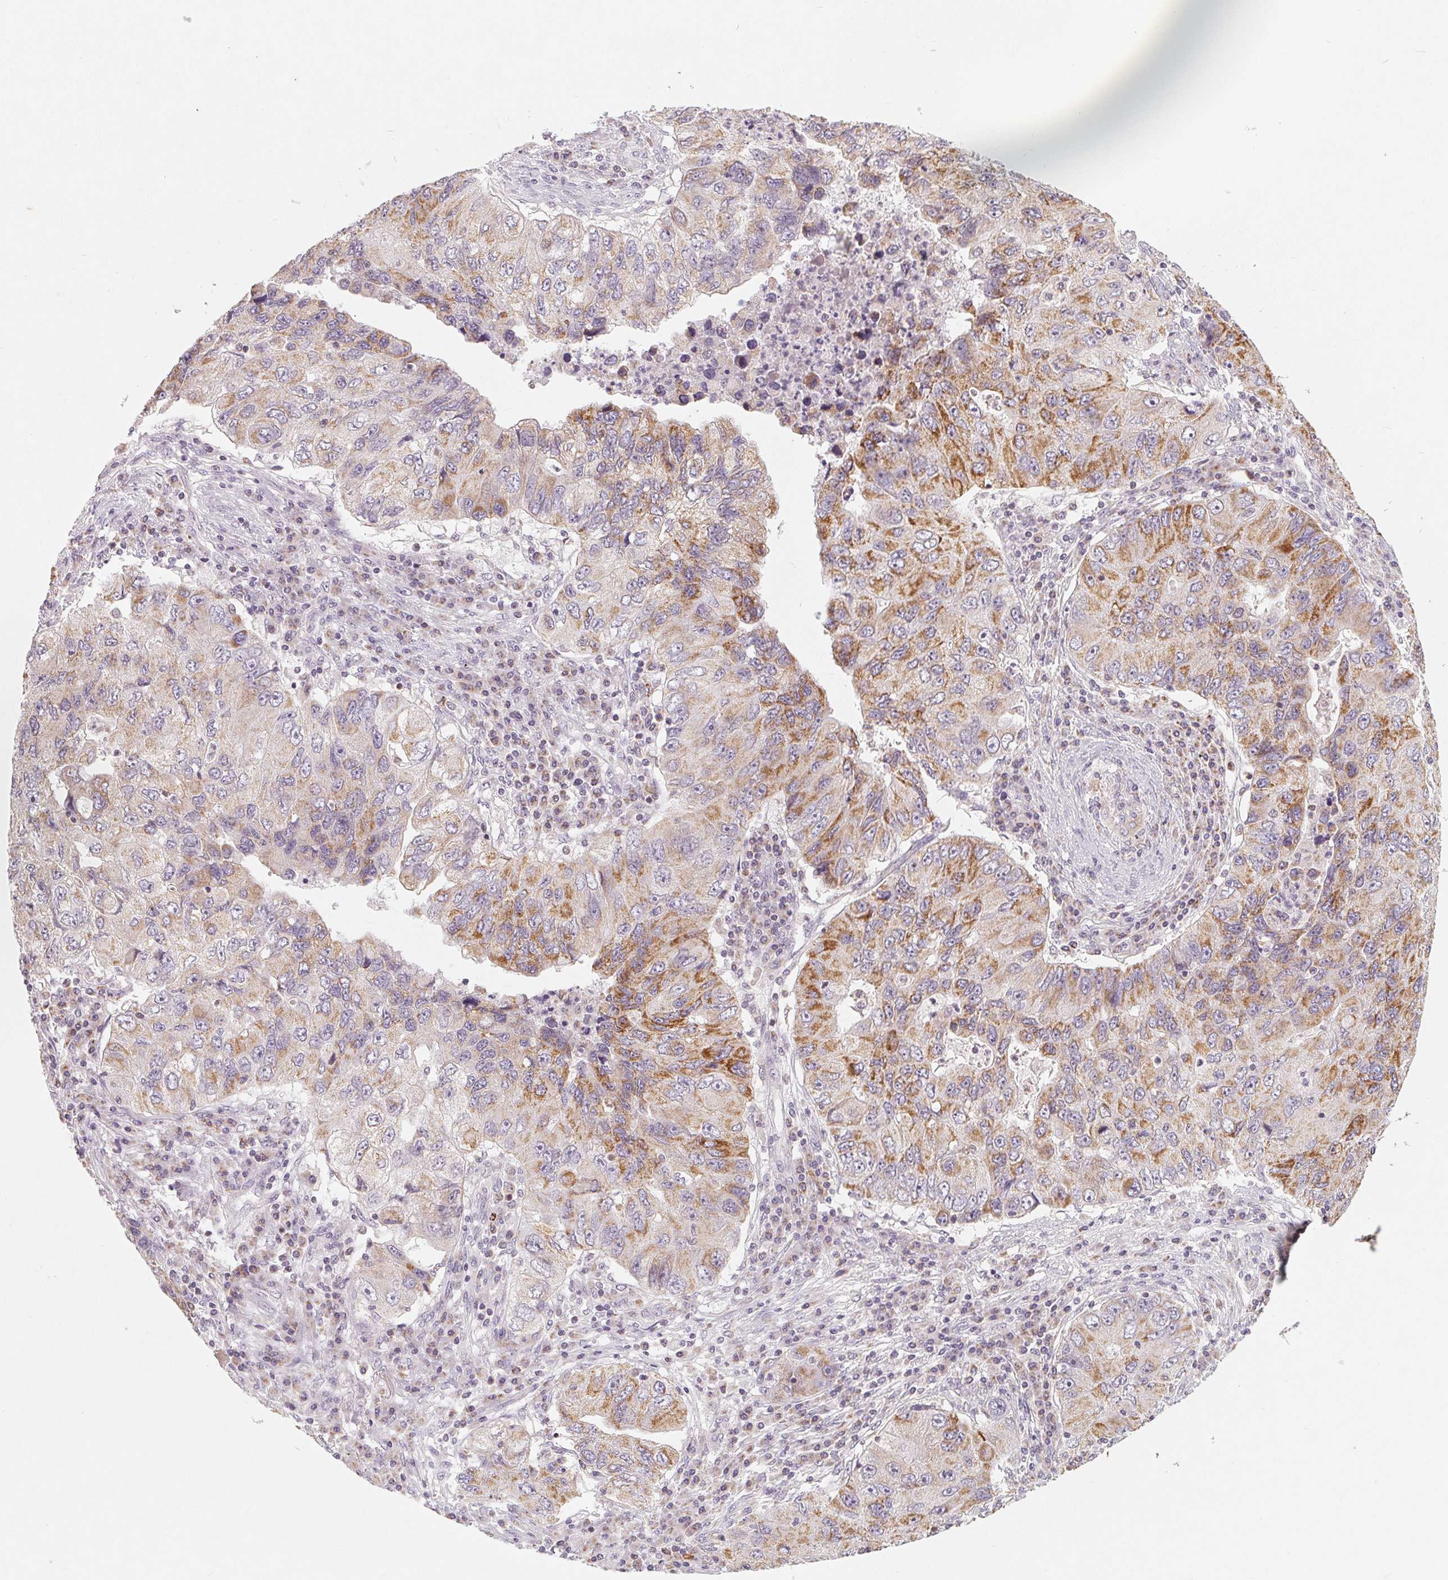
{"staining": {"intensity": "moderate", "quantity": "<25%", "location": "cytoplasmic/membranous"}, "tissue": "lung cancer", "cell_type": "Tumor cells", "image_type": "cancer", "snomed": [{"axis": "morphology", "description": "Adenocarcinoma, NOS"}, {"axis": "morphology", "description": "Adenocarcinoma, metastatic, NOS"}, {"axis": "topography", "description": "Lymph node"}, {"axis": "topography", "description": "Lung"}], "caption": "Tumor cells display low levels of moderate cytoplasmic/membranous staining in approximately <25% of cells in lung cancer. Immunohistochemistry stains the protein in brown and the nuclei are stained blue.", "gene": "GHITM", "patient": {"sex": "female", "age": 54}}